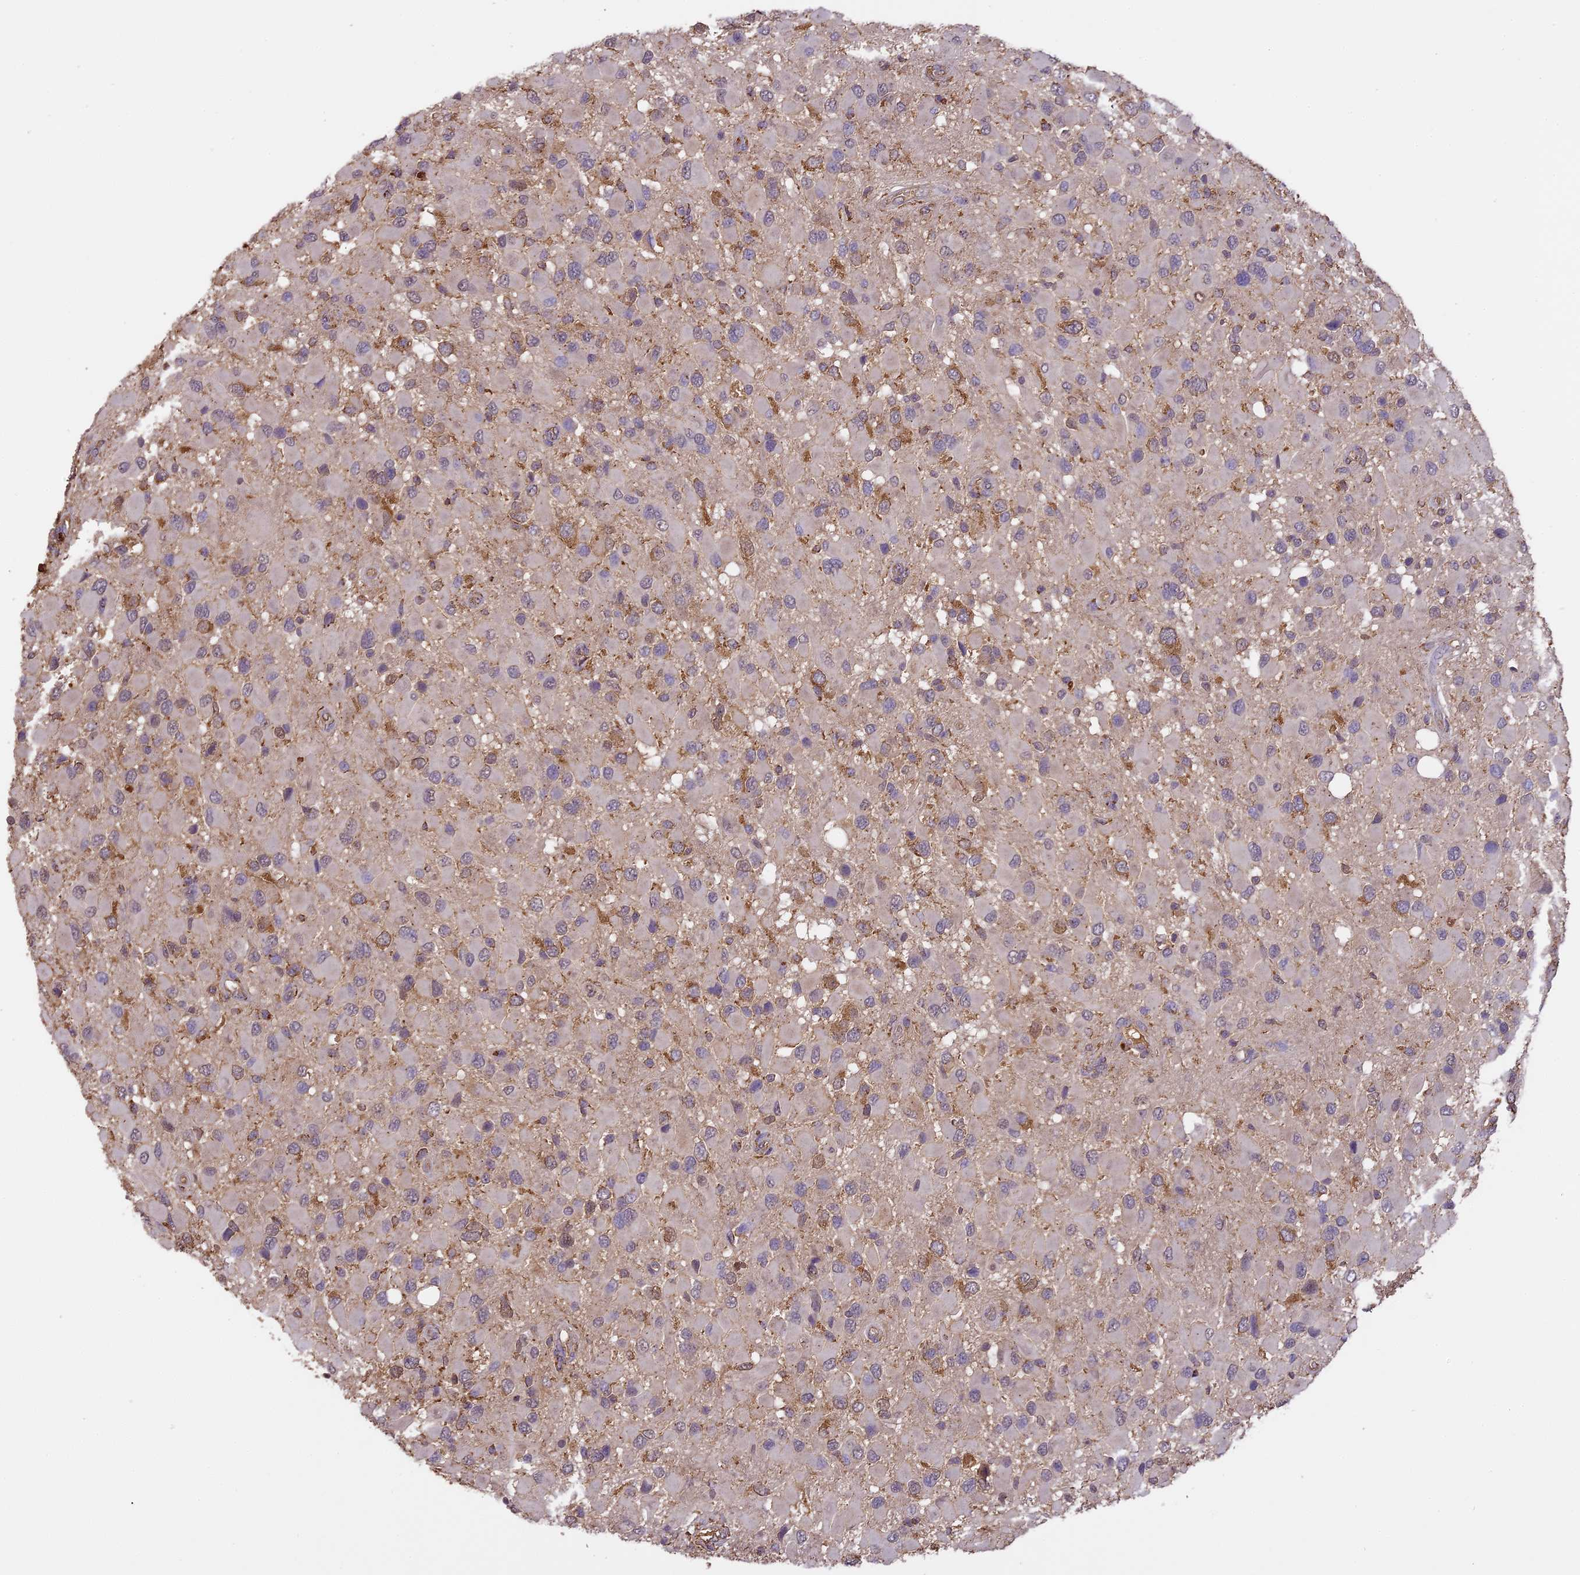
{"staining": {"intensity": "moderate", "quantity": "<25%", "location": "cytoplasmic/membranous"}, "tissue": "glioma", "cell_type": "Tumor cells", "image_type": "cancer", "snomed": [{"axis": "morphology", "description": "Glioma, malignant, High grade"}, {"axis": "topography", "description": "Brain"}], "caption": "An IHC image of tumor tissue is shown. Protein staining in brown labels moderate cytoplasmic/membranous positivity in glioma within tumor cells. The staining was performed using DAB to visualize the protein expression in brown, while the nuclei were stained in blue with hematoxylin (Magnification: 20x).", "gene": "ARHGAP19", "patient": {"sex": "male", "age": 53}}